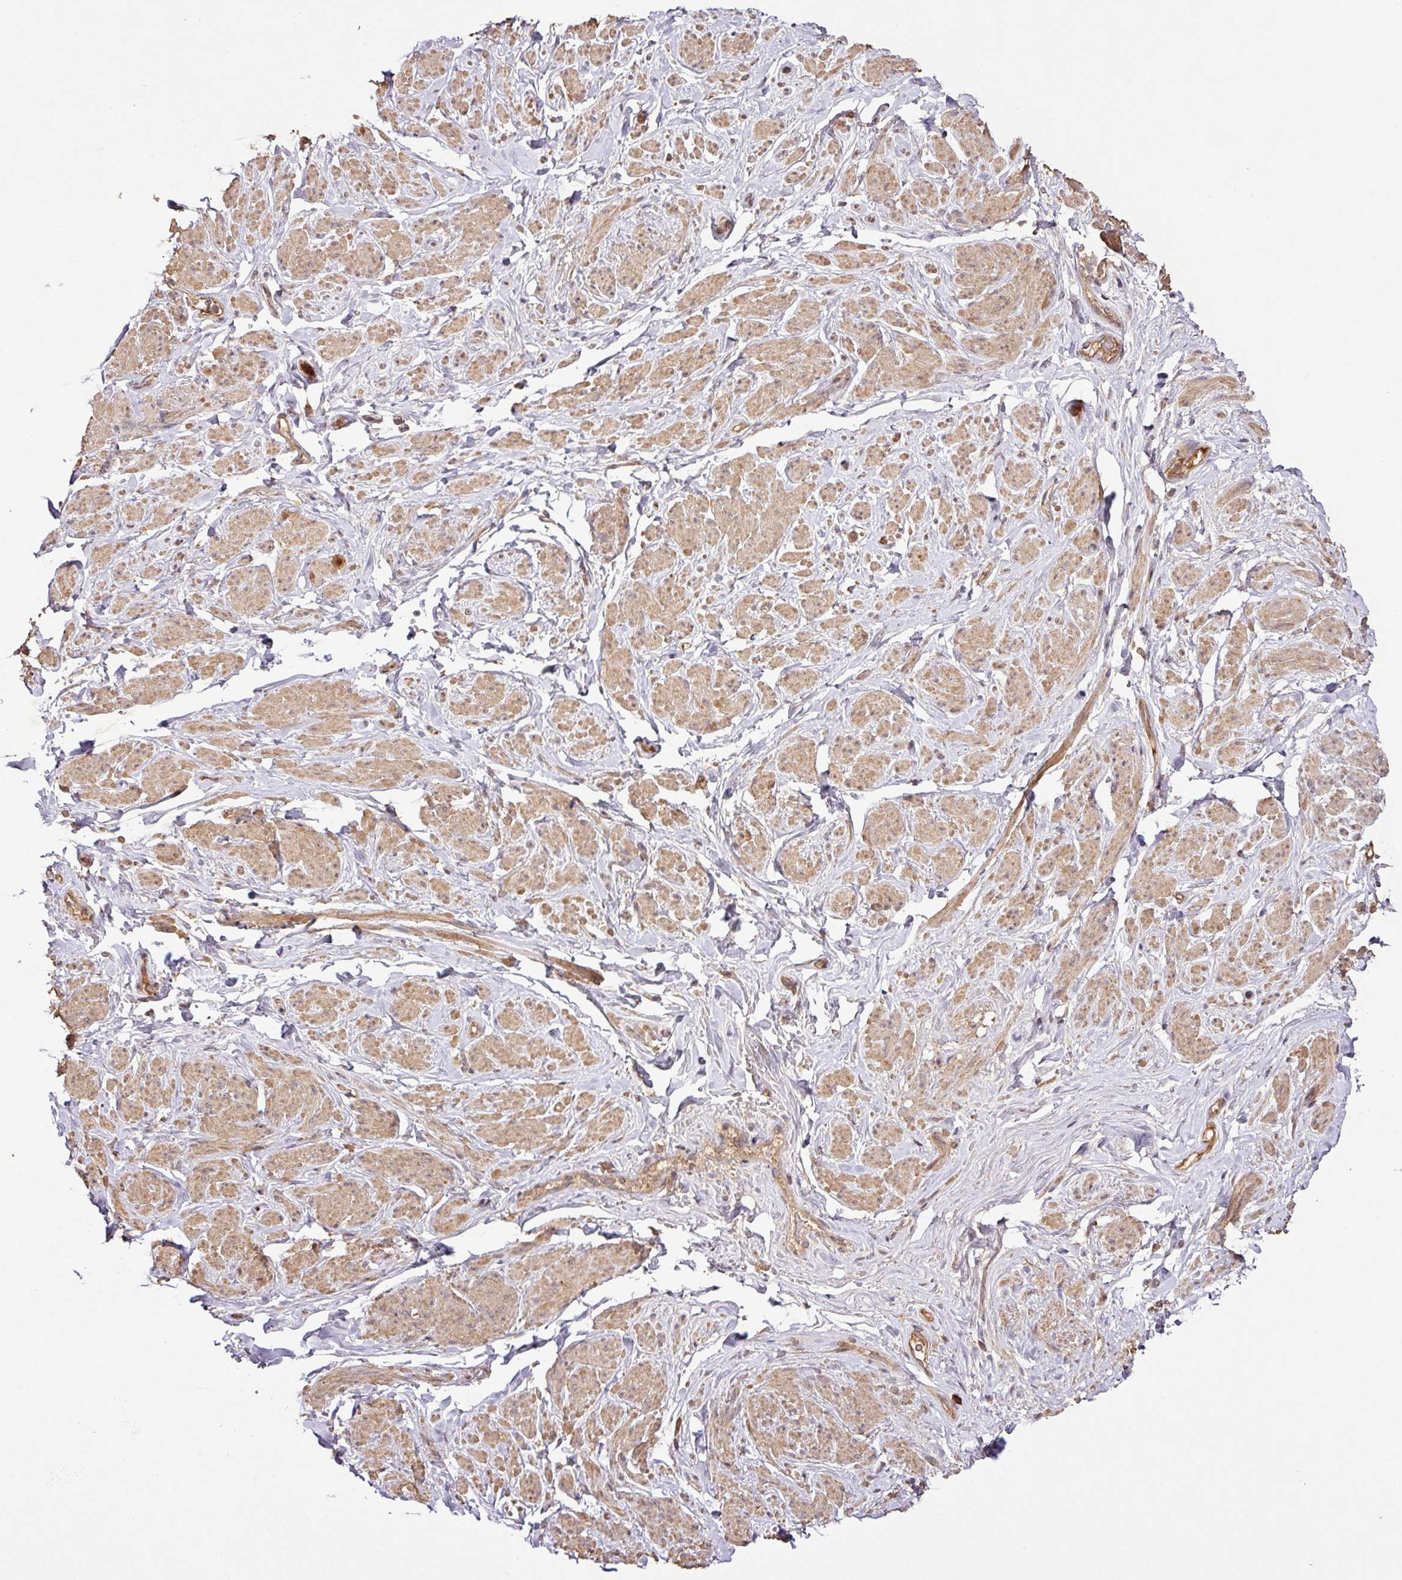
{"staining": {"intensity": "moderate", "quantity": "25%-75%", "location": "cytoplasmic/membranous"}, "tissue": "smooth muscle", "cell_type": "Smooth muscle cells", "image_type": "normal", "snomed": [{"axis": "morphology", "description": "Normal tissue, NOS"}, {"axis": "topography", "description": "Smooth muscle"}, {"axis": "topography", "description": "Peripheral nerve tissue"}], "caption": "Immunohistochemistry (IHC) of unremarkable human smooth muscle shows medium levels of moderate cytoplasmic/membranous expression in approximately 25%-75% of smooth muscle cells. (DAB IHC, brown staining for protein, blue staining for nuclei).", "gene": "FAIM", "patient": {"sex": "male", "age": 69}}